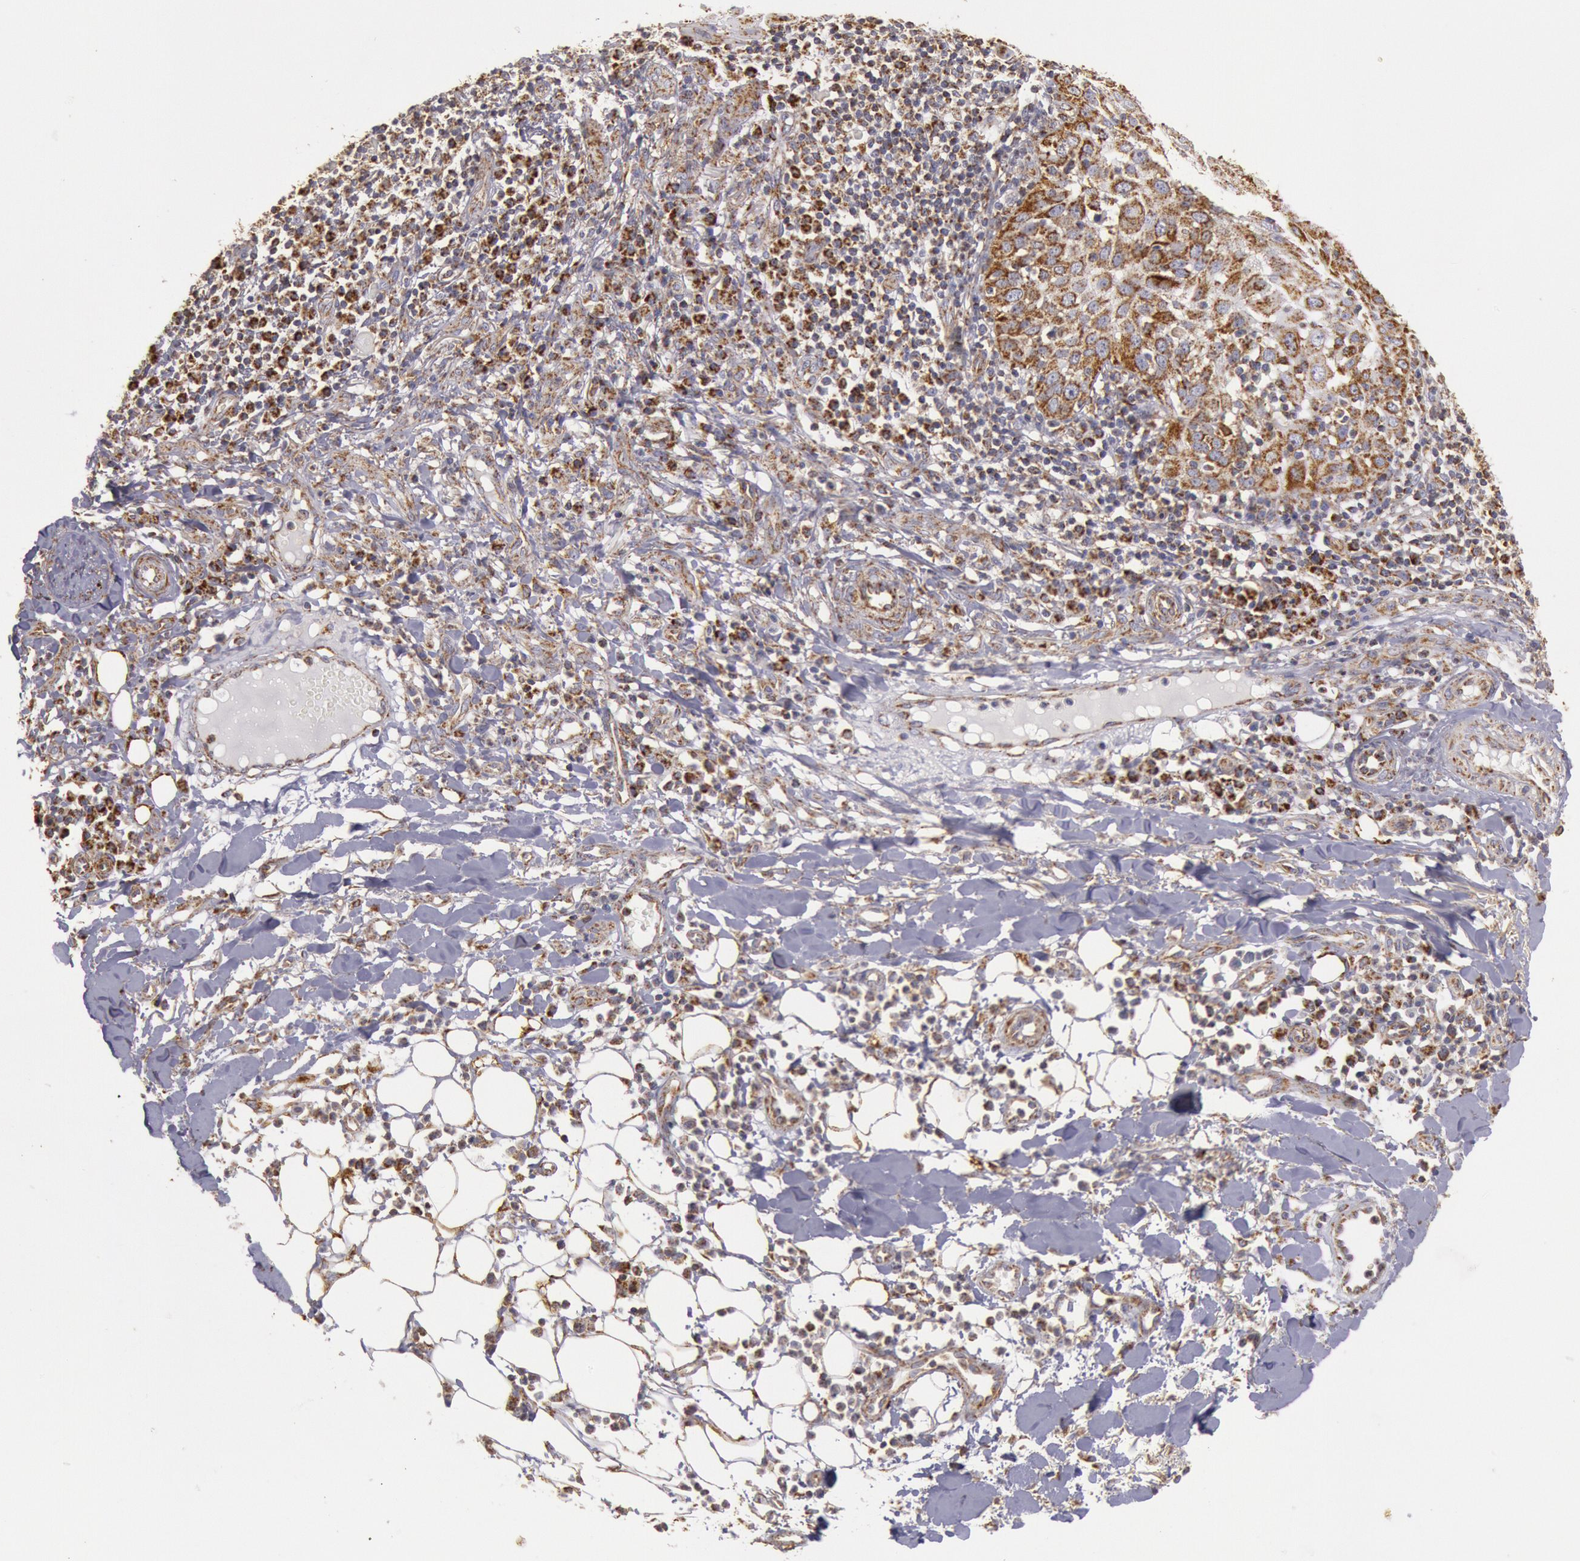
{"staining": {"intensity": "moderate", "quantity": ">75%", "location": "cytoplasmic/membranous"}, "tissue": "skin cancer", "cell_type": "Tumor cells", "image_type": "cancer", "snomed": [{"axis": "morphology", "description": "Squamous cell carcinoma, NOS"}, {"axis": "topography", "description": "Skin"}], "caption": "Immunohistochemical staining of human squamous cell carcinoma (skin) exhibits medium levels of moderate cytoplasmic/membranous expression in approximately >75% of tumor cells.", "gene": "CYC1", "patient": {"sex": "female", "age": 89}}